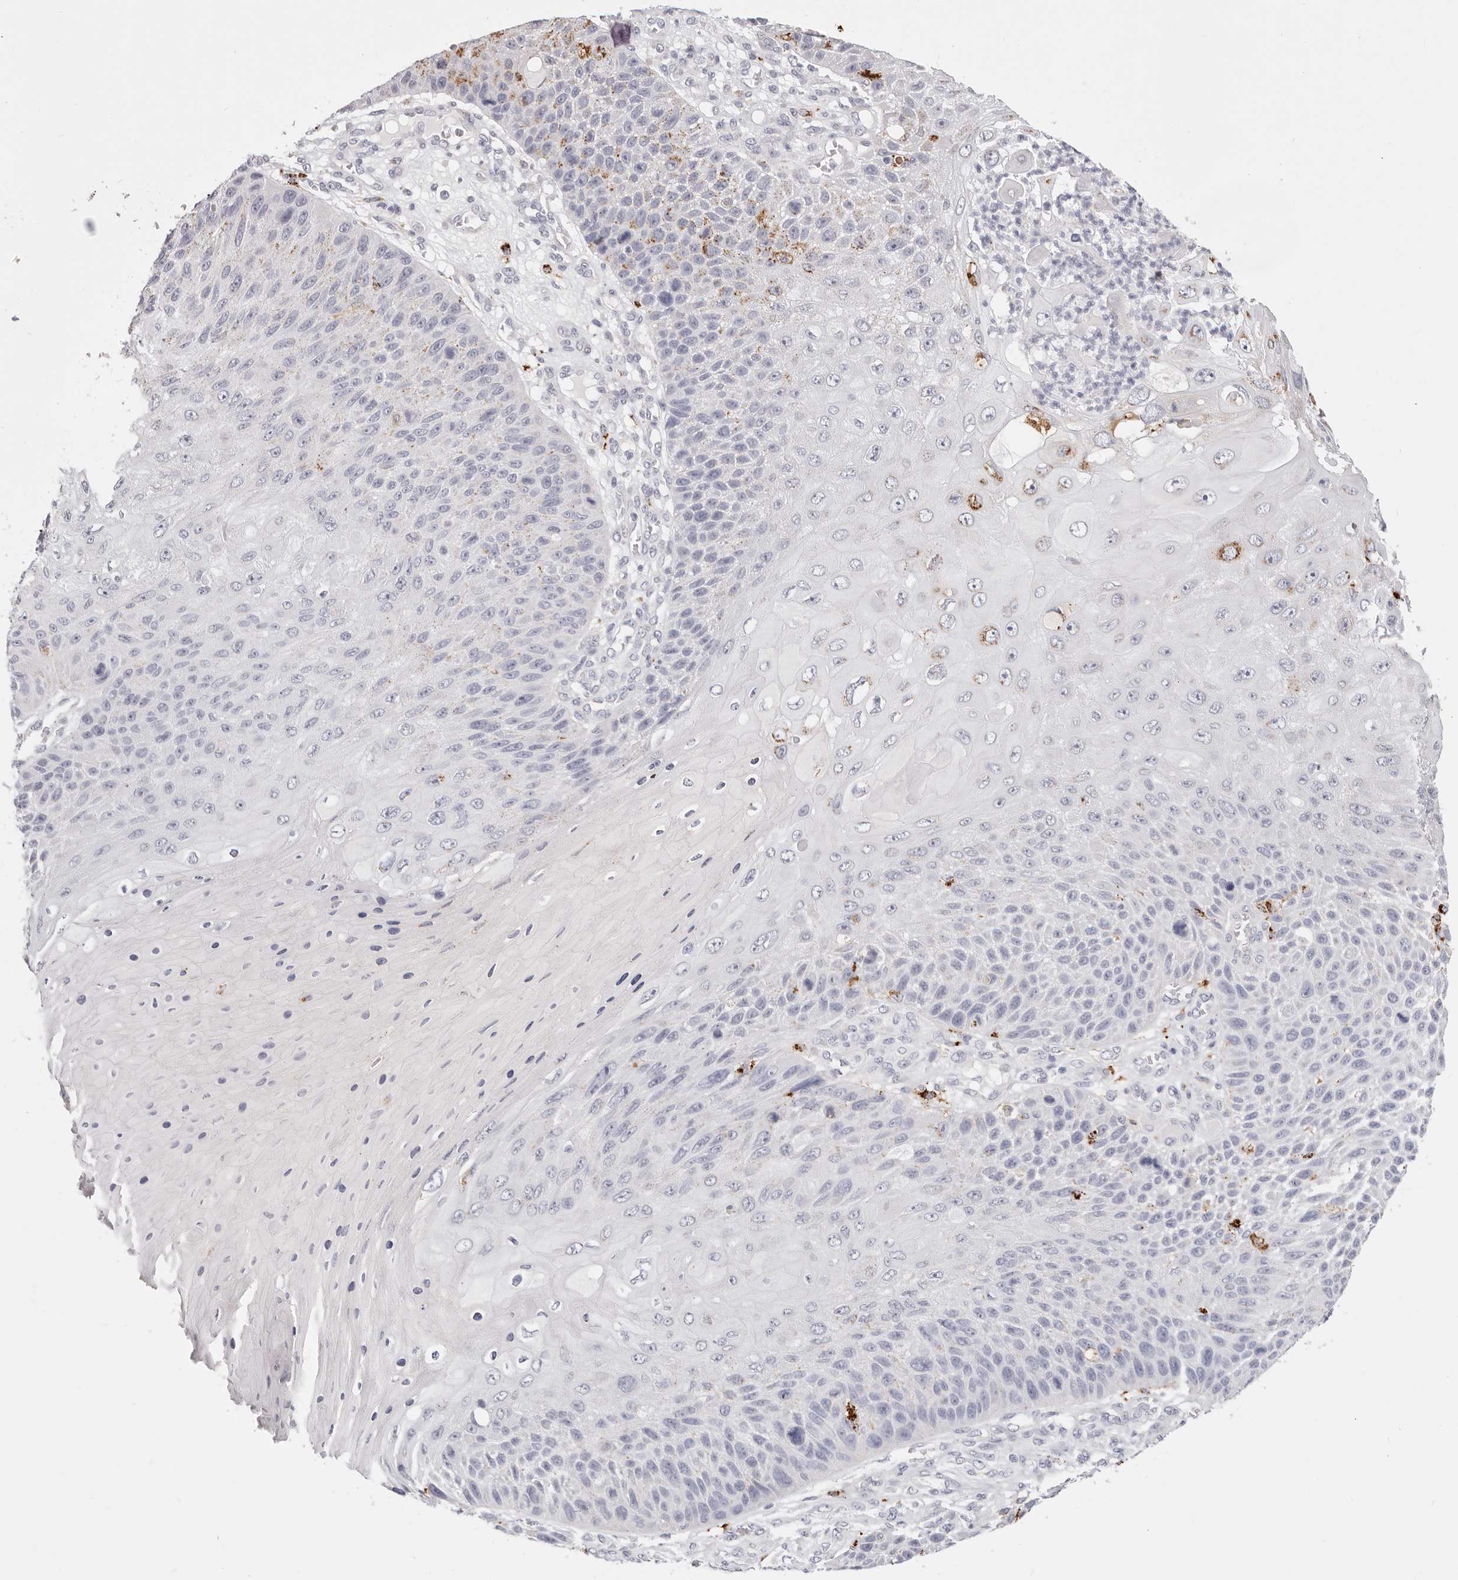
{"staining": {"intensity": "moderate", "quantity": "<25%", "location": "cytoplasmic/membranous"}, "tissue": "skin cancer", "cell_type": "Tumor cells", "image_type": "cancer", "snomed": [{"axis": "morphology", "description": "Squamous cell carcinoma, NOS"}, {"axis": "topography", "description": "Skin"}], "caption": "Moderate cytoplasmic/membranous protein positivity is appreciated in approximately <25% of tumor cells in squamous cell carcinoma (skin).", "gene": "STKLD1", "patient": {"sex": "female", "age": 88}}